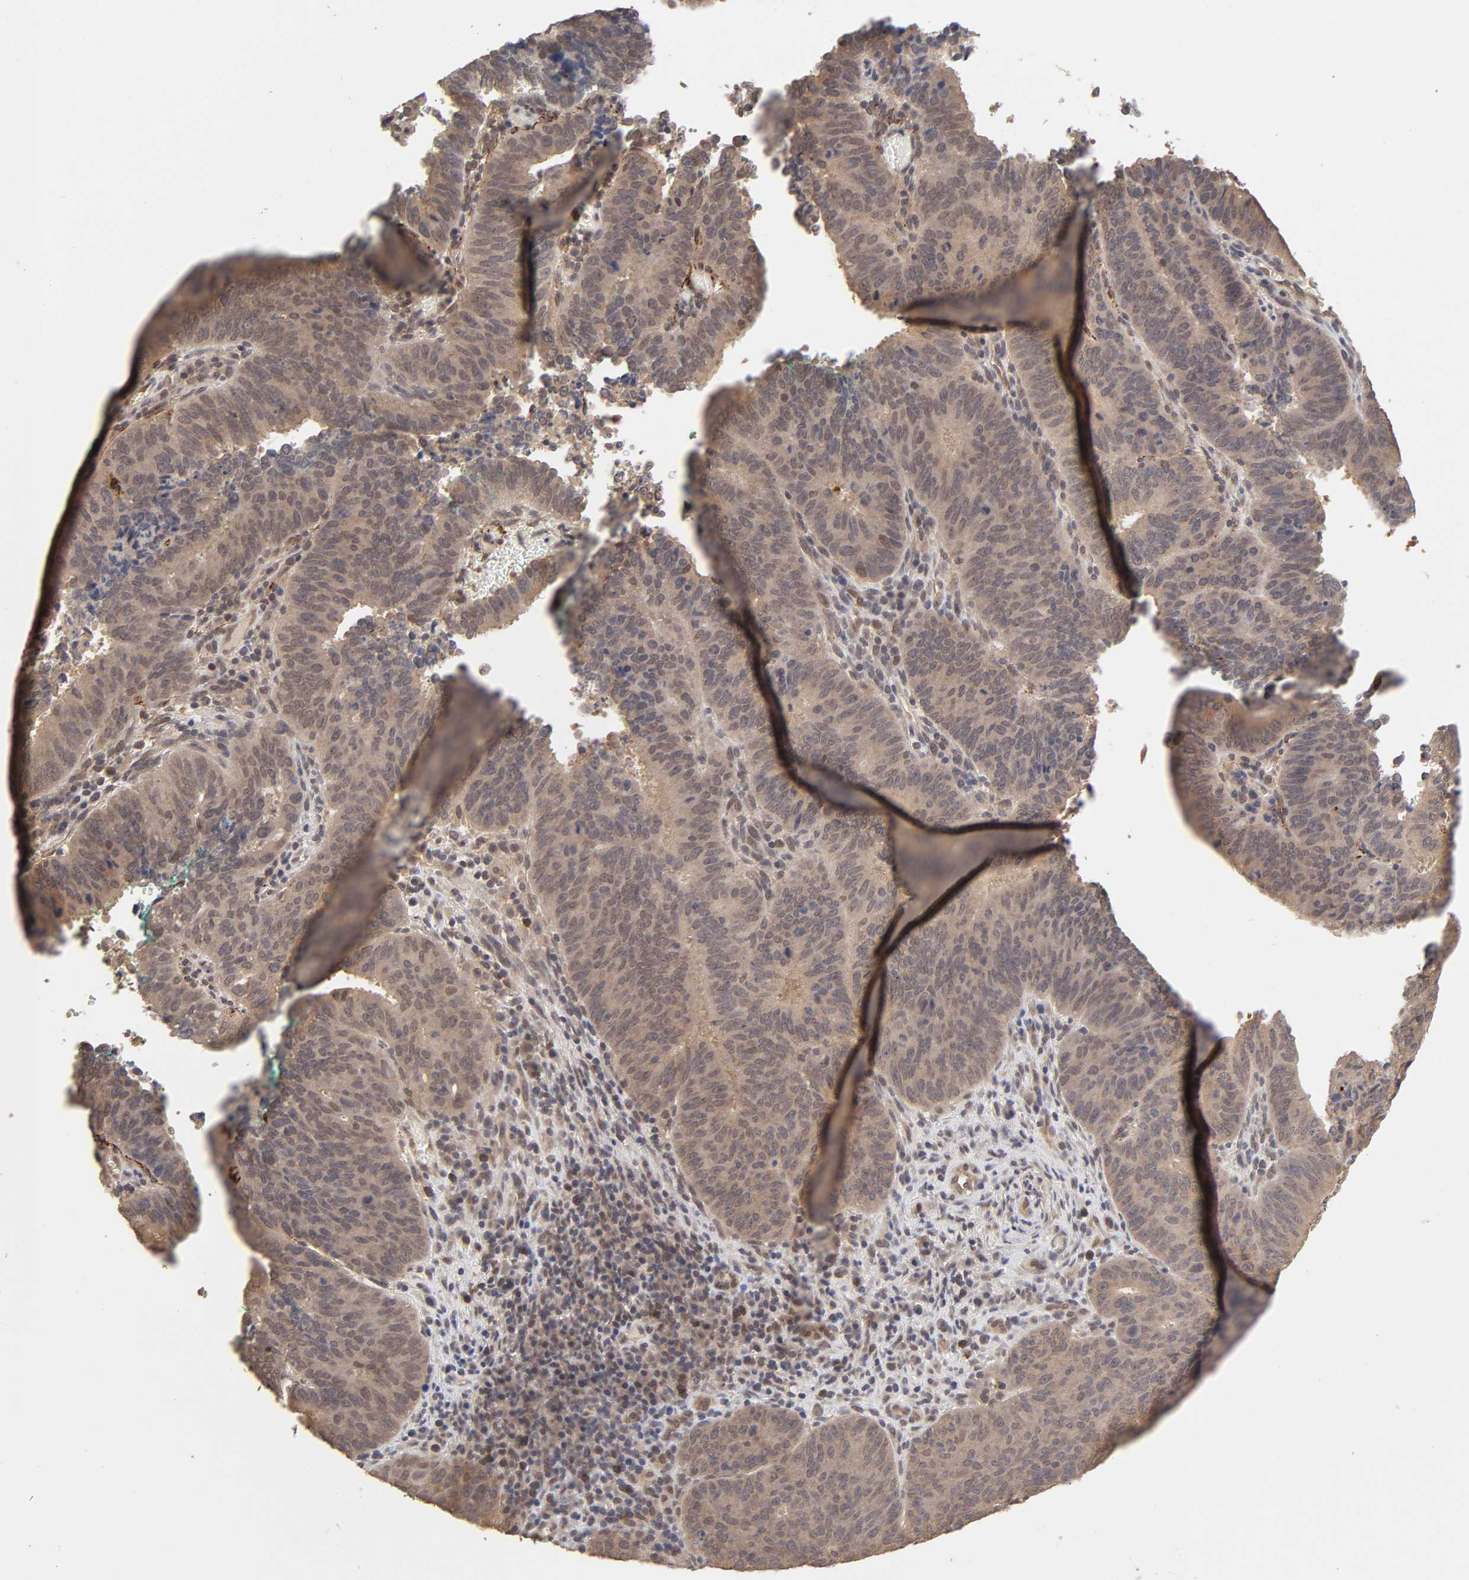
{"staining": {"intensity": "moderate", "quantity": ">75%", "location": "cytoplasmic/membranous"}, "tissue": "cervical cancer", "cell_type": "Tumor cells", "image_type": "cancer", "snomed": [{"axis": "morphology", "description": "Adenocarcinoma, NOS"}, {"axis": "topography", "description": "Cervix"}], "caption": "Immunohistochemical staining of cervical adenocarcinoma reveals moderate cytoplasmic/membranous protein positivity in approximately >75% of tumor cells.", "gene": "MAPK1", "patient": {"sex": "female", "age": 44}}